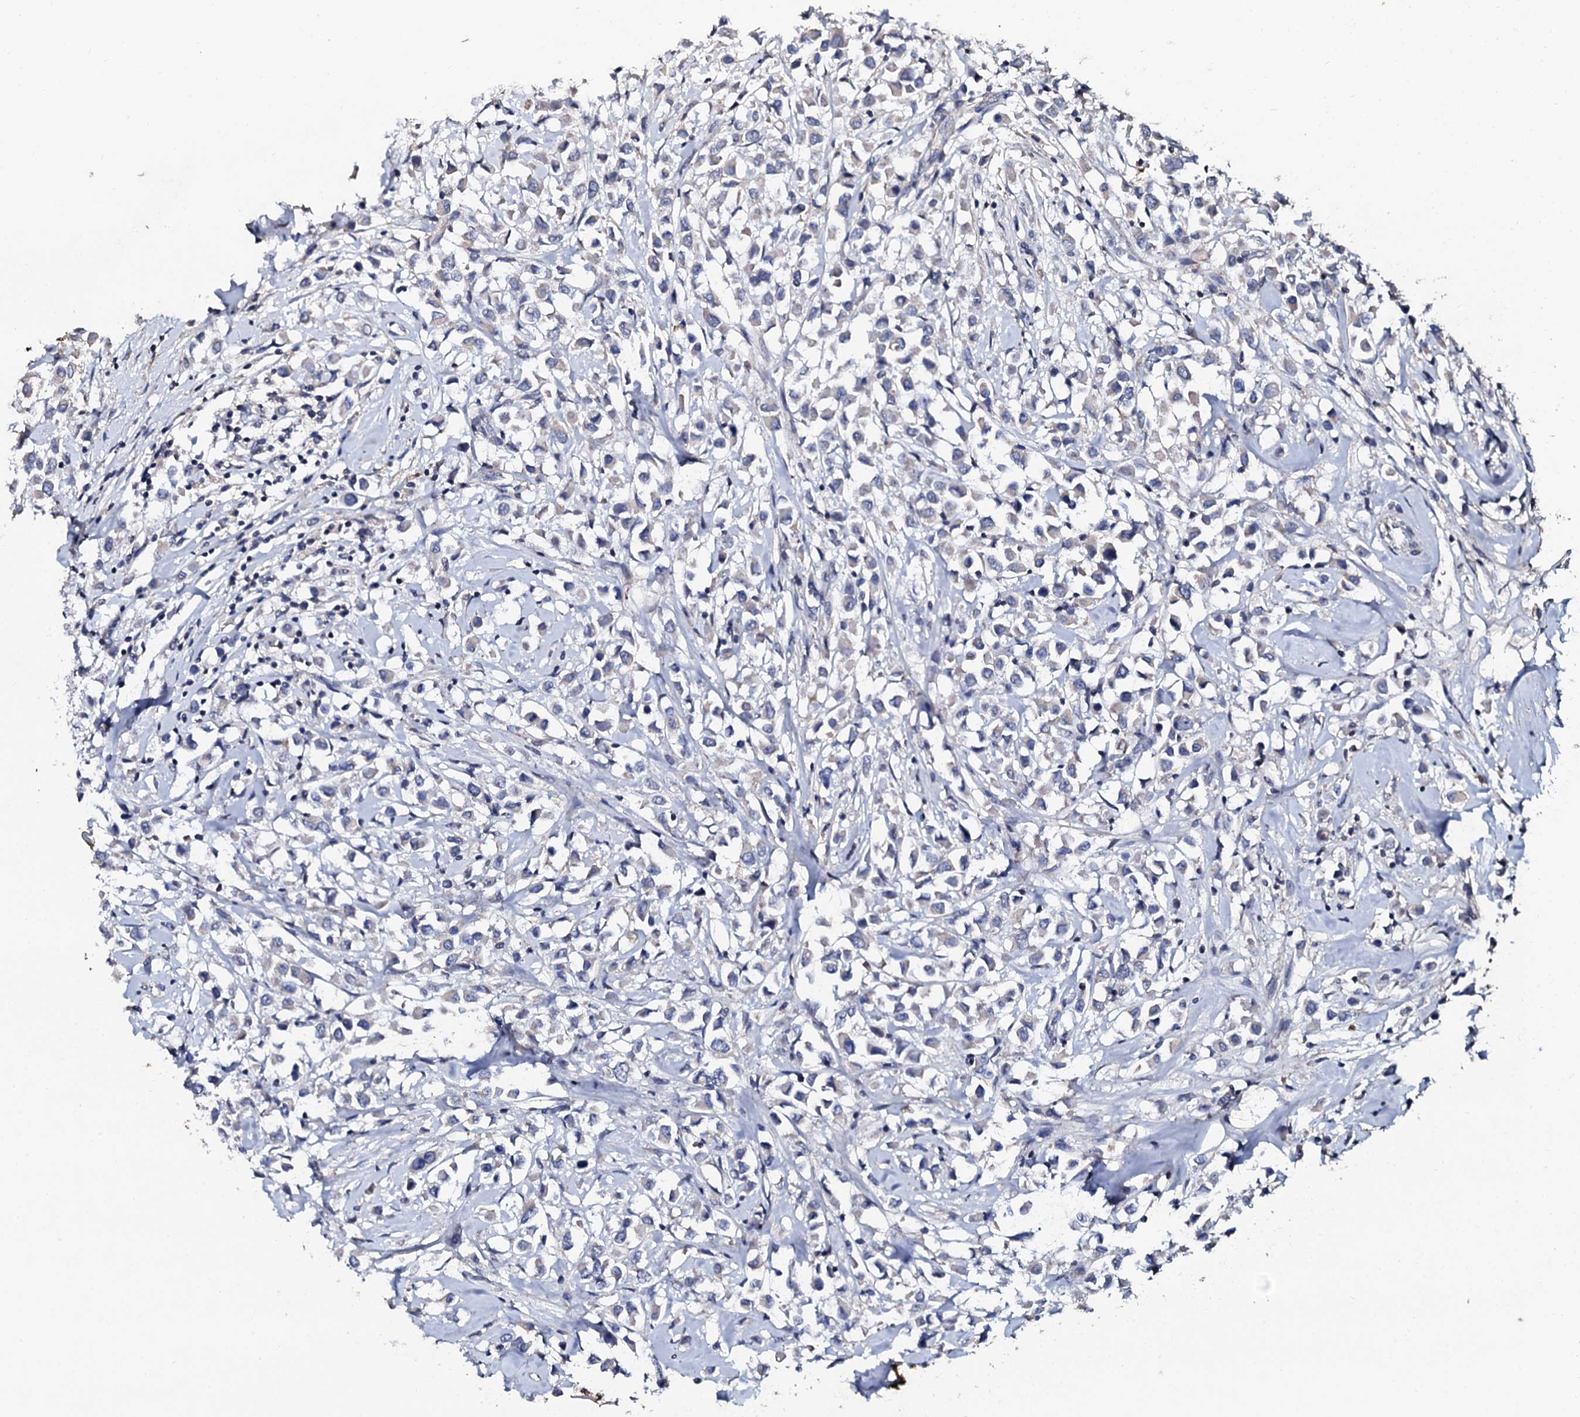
{"staining": {"intensity": "negative", "quantity": "none", "location": "none"}, "tissue": "breast cancer", "cell_type": "Tumor cells", "image_type": "cancer", "snomed": [{"axis": "morphology", "description": "Duct carcinoma"}, {"axis": "topography", "description": "Breast"}], "caption": "Protein analysis of breast cancer (invasive ductal carcinoma) exhibits no significant staining in tumor cells. (DAB IHC, high magnification).", "gene": "SLC37A4", "patient": {"sex": "female", "age": 87}}